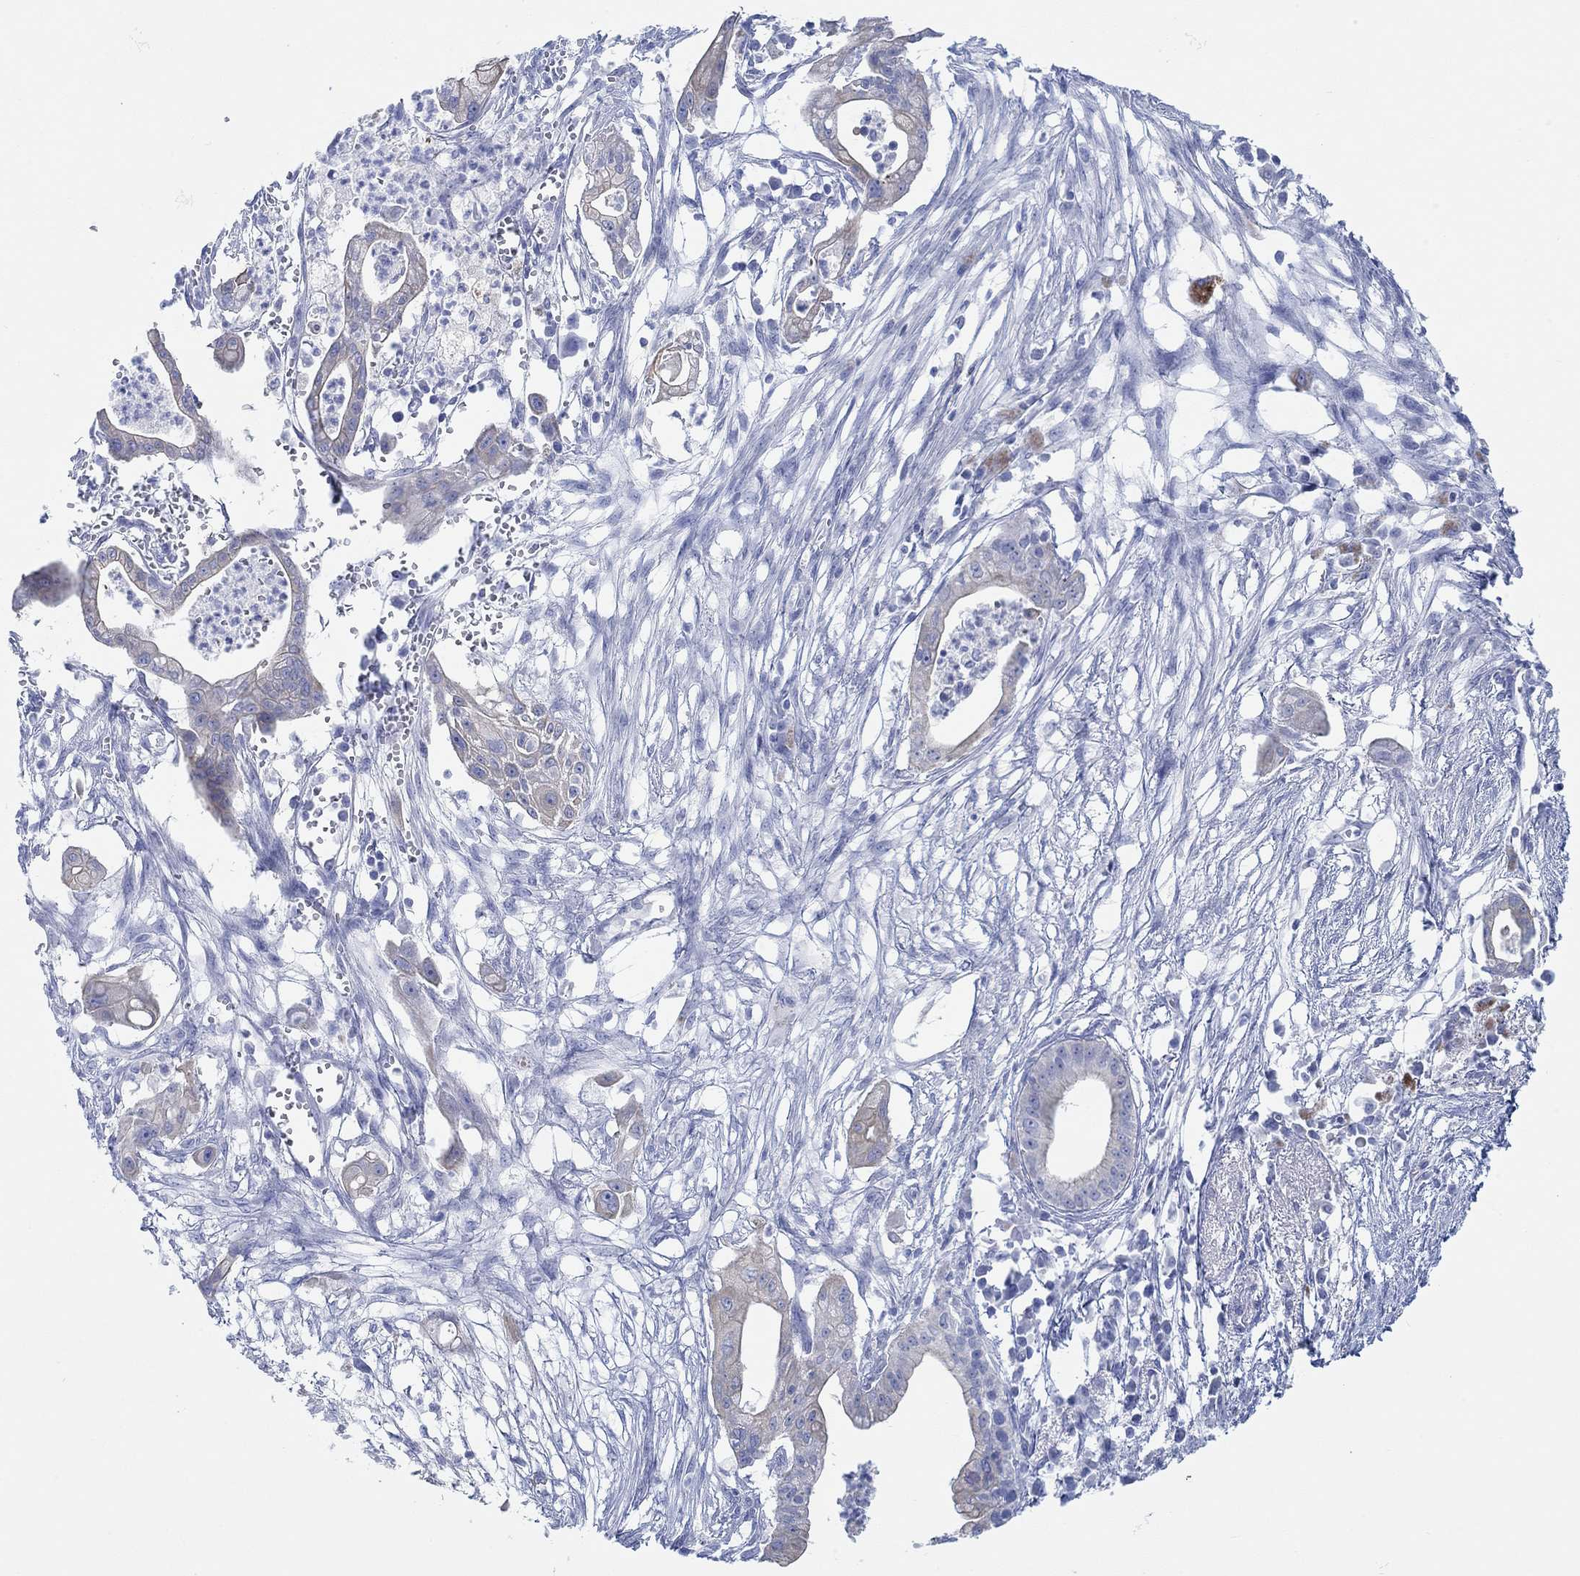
{"staining": {"intensity": "weak", "quantity": "<25%", "location": "cytoplasmic/membranous"}, "tissue": "pancreatic cancer", "cell_type": "Tumor cells", "image_type": "cancer", "snomed": [{"axis": "morphology", "description": "Normal tissue, NOS"}, {"axis": "morphology", "description": "Adenocarcinoma, NOS"}, {"axis": "topography", "description": "Pancreas"}], "caption": "An immunohistochemistry (IHC) histopathology image of pancreatic cancer (adenocarcinoma) is shown. There is no staining in tumor cells of pancreatic cancer (adenocarcinoma).", "gene": "AK8", "patient": {"sex": "female", "age": 58}}